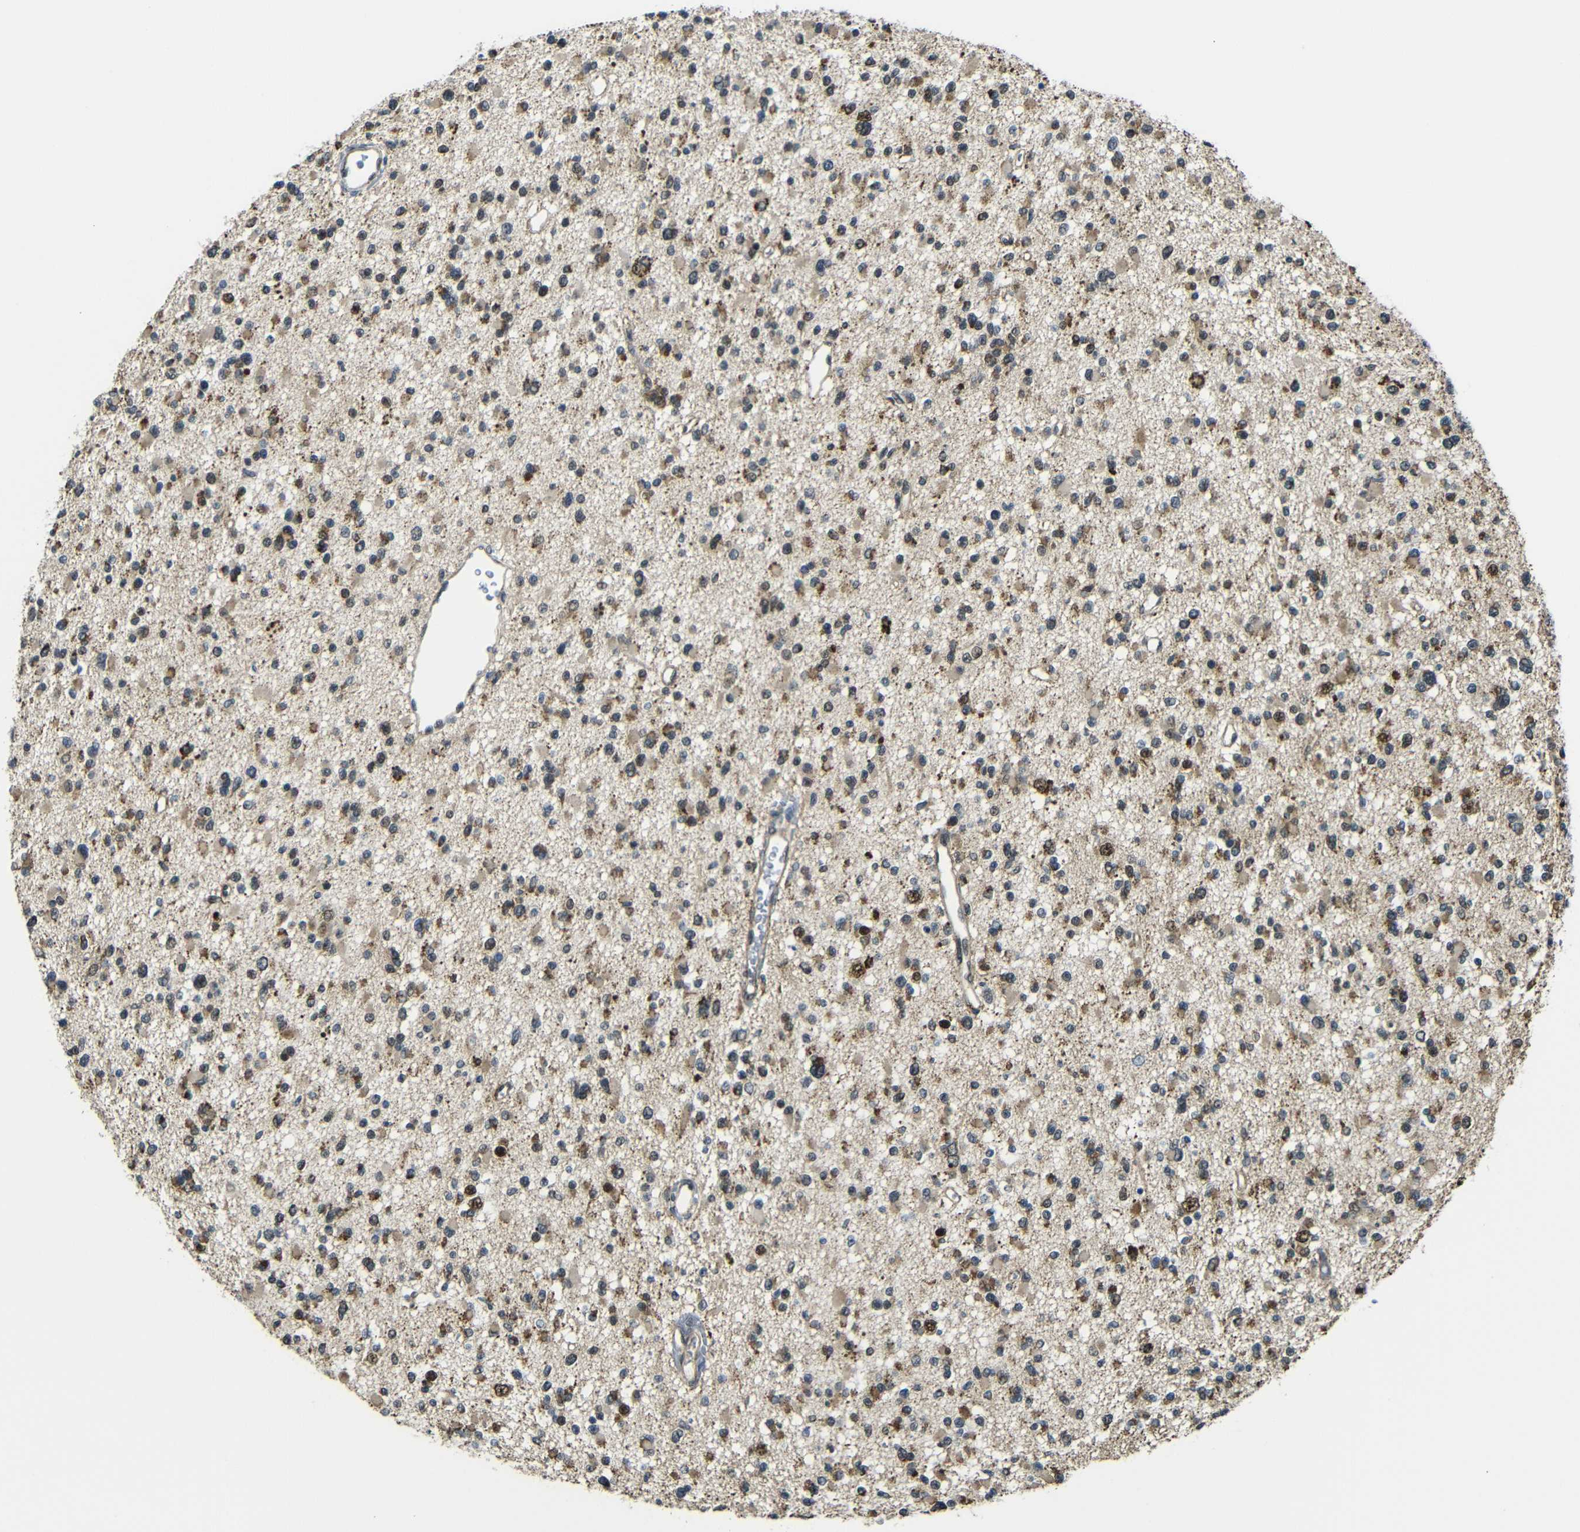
{"staining": {"intensity": "moderate", "quantity": "25%-75%", "location": "cytoplasmic/membranous"}, "tissue": "glioma", "cell_type": "Tumor cells", "image_type": "cancer", "snomed": [{"axis": "morphology", "description": "Glioma, malignant, Low grade"}, {"axis": "topography", "description": "Brain"}], "caption": "A photomicrograph of human glioma stained for a protein displays moderate cytoplasmic/membranous brown staining in tumor cells. (brown staining indicates protein expression, while blue staining denotes nuclei).", "gene": "FAM172A", "patient": {"sex": "female", "age": 22}}